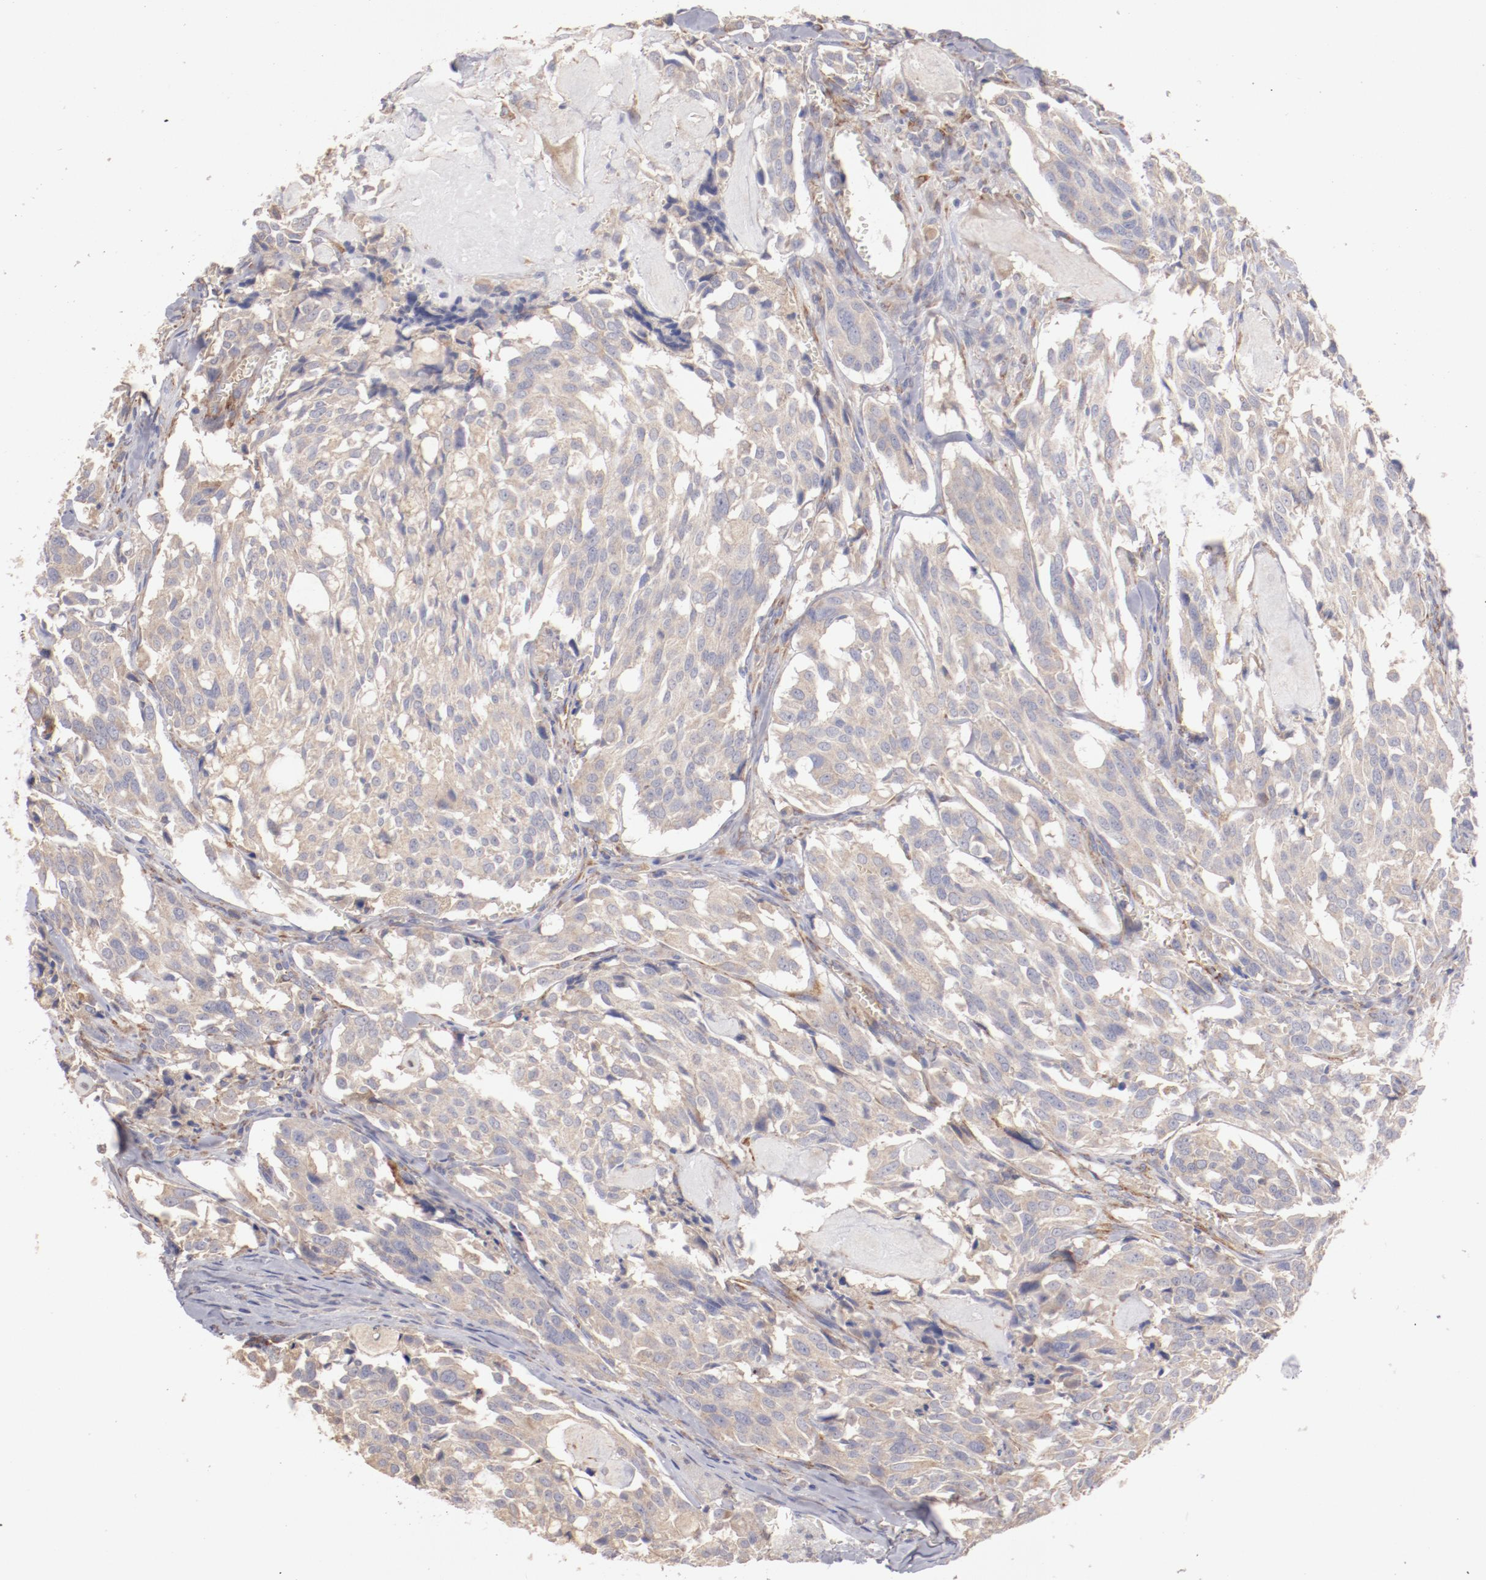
{"staining": {"intensity": "weak", "quantity": ">75%", "location": "cytoplasmic/membranous"}, "tissue": "thyroid cancer", "cell_type": "Tumor cells", "image_type": "cancer", "snomed": [{"axis": "morphology", "description": "Carcinoma, NOS"}, {"axis": "morphology", "description": "Carcinoid, malignant, NOS"}, {"axis": "topography", "description": "Thyroid gland"}], "caption": "Immunohistochemical staining of thyroid cancer shows low levels of weak cytoplasmic/membranous protein expression in approximately >75% of tumor cells.", "gene": "ENTPD5", "patient": {"sex": "male", "age": 33}}